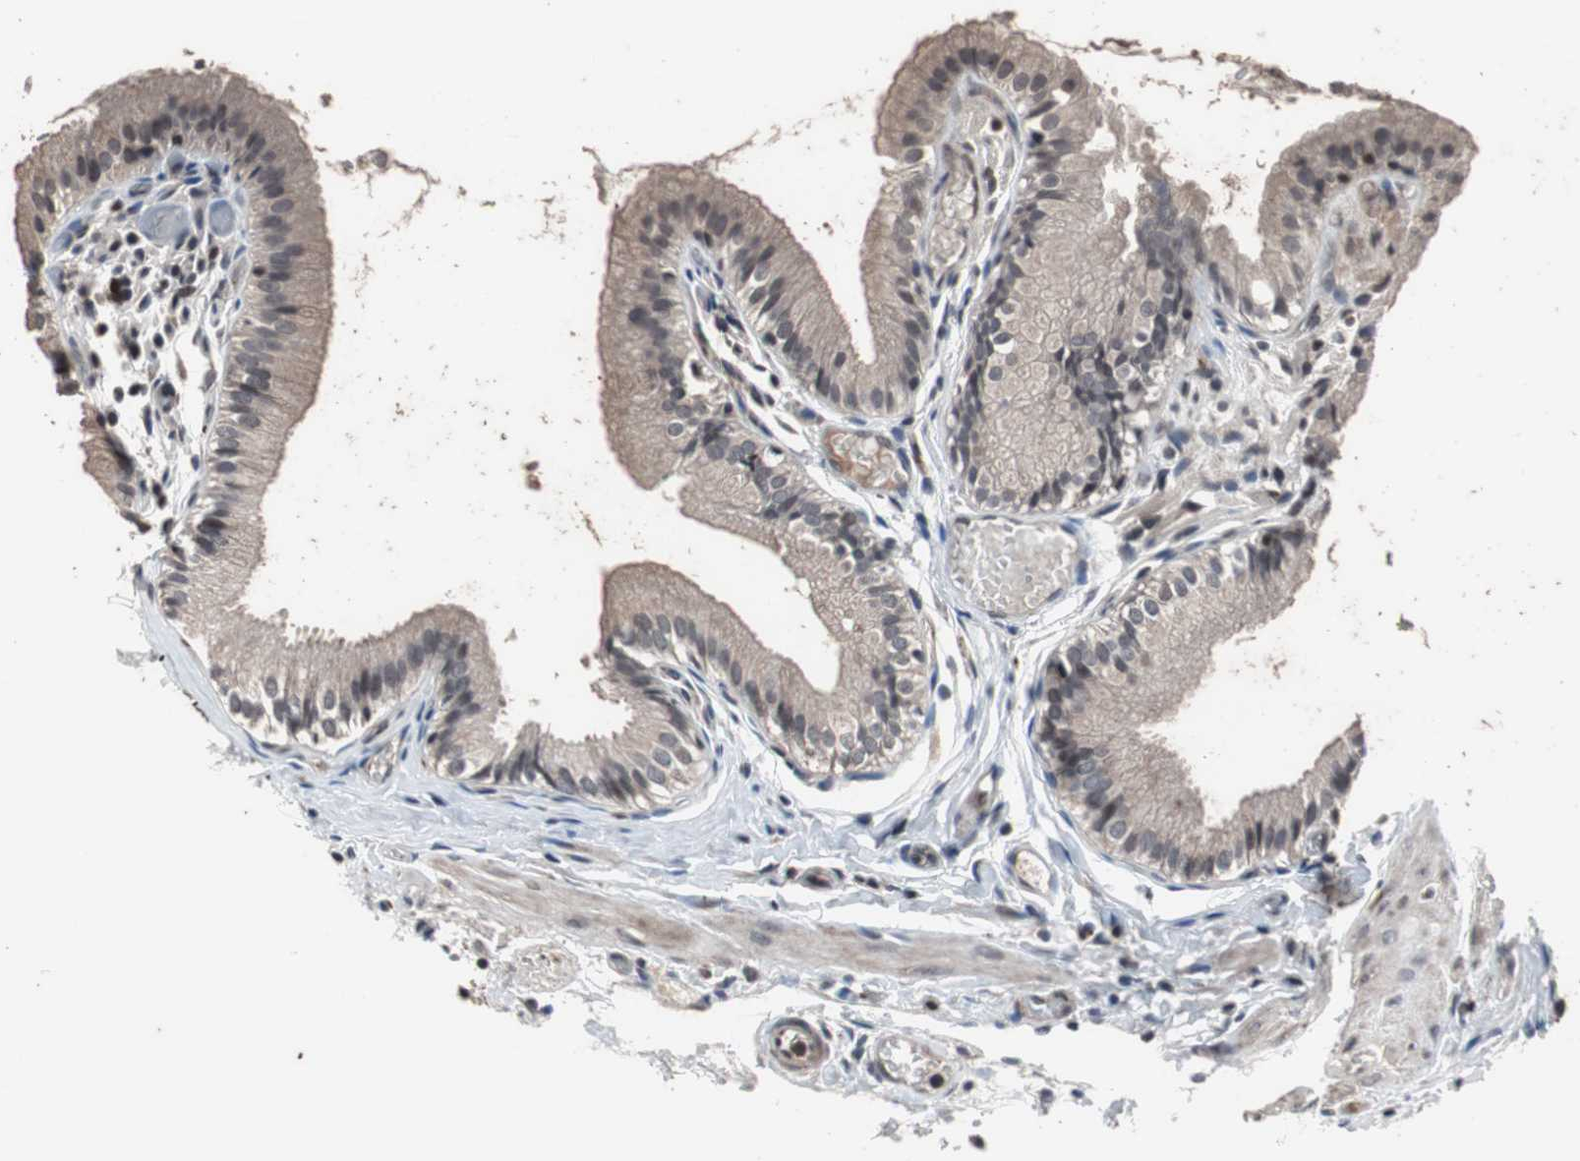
{"staining": {"intensity": "weak", "quantity": ">75%", "location": "cytoplasmic/membranous"}, "tissue": "gallbladder", "cell_type": "Glandular cells", "image_type": "normal", "snomed": [{"axis": "morphology", "description": "Normal tissue, NOS"}, {"axis": "topography", "description": "Gallbladder"}], "caption": "A micrograph showing weak cytoplasmic/membranous positivity in approximately >75% of glandular cells in benign gallbladder, as visualized by brown immunohistochemical staining.", "gene": "CRADD", "patient": {"sex": "female", "age": 26}}